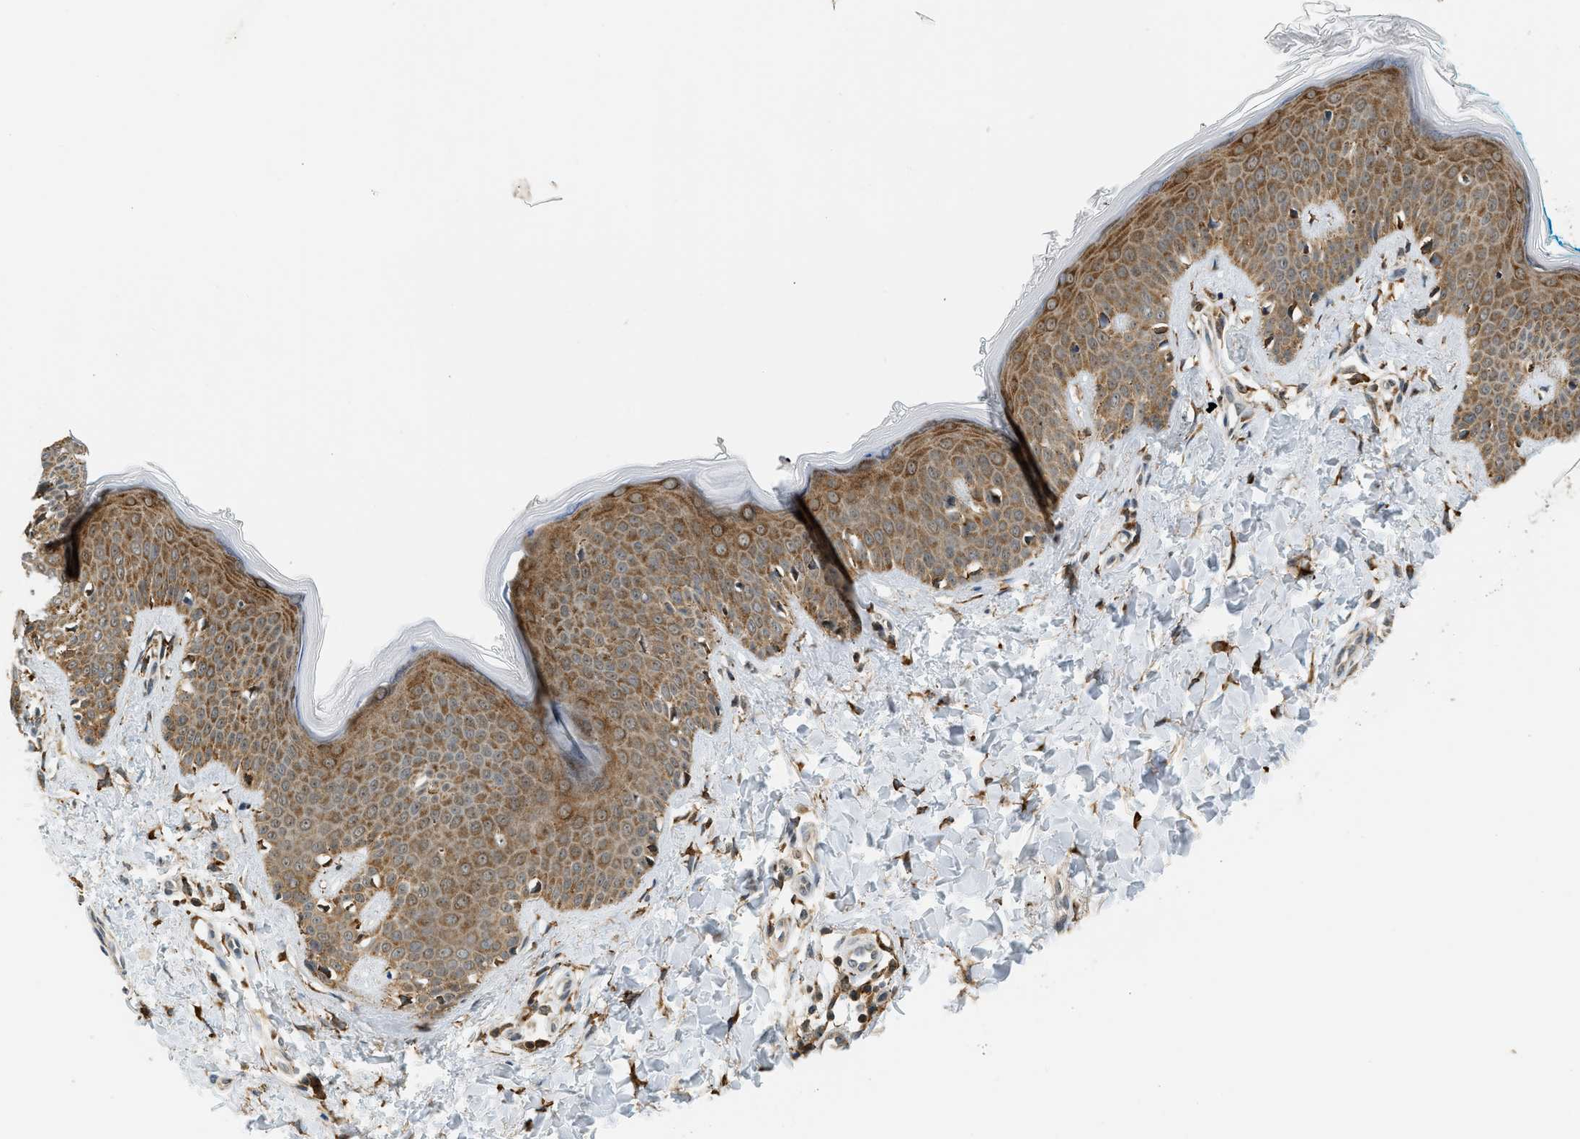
{"staining": {"intensity": "moderate", "quantity": ">75%", "location": "cytoplasmic/membranous"}, "tissue": "skin", "cell_type": "Fibroblasts", "image_type": "normal", "snomed": [{"axis": "morphology", "description": "Normal tissue, NOS"}, {"axis": "topography", "description": "Skin"}], "caption": "A high-resolution image shows IHC staining of benign skin, which reveals moderate cytoplasmic/membranous staining in approximately >75% of fibroblasts. Nuclei are stained in blue.", "gene": "SEMA4D", "patient": {"sex": "female", "age": 17}}